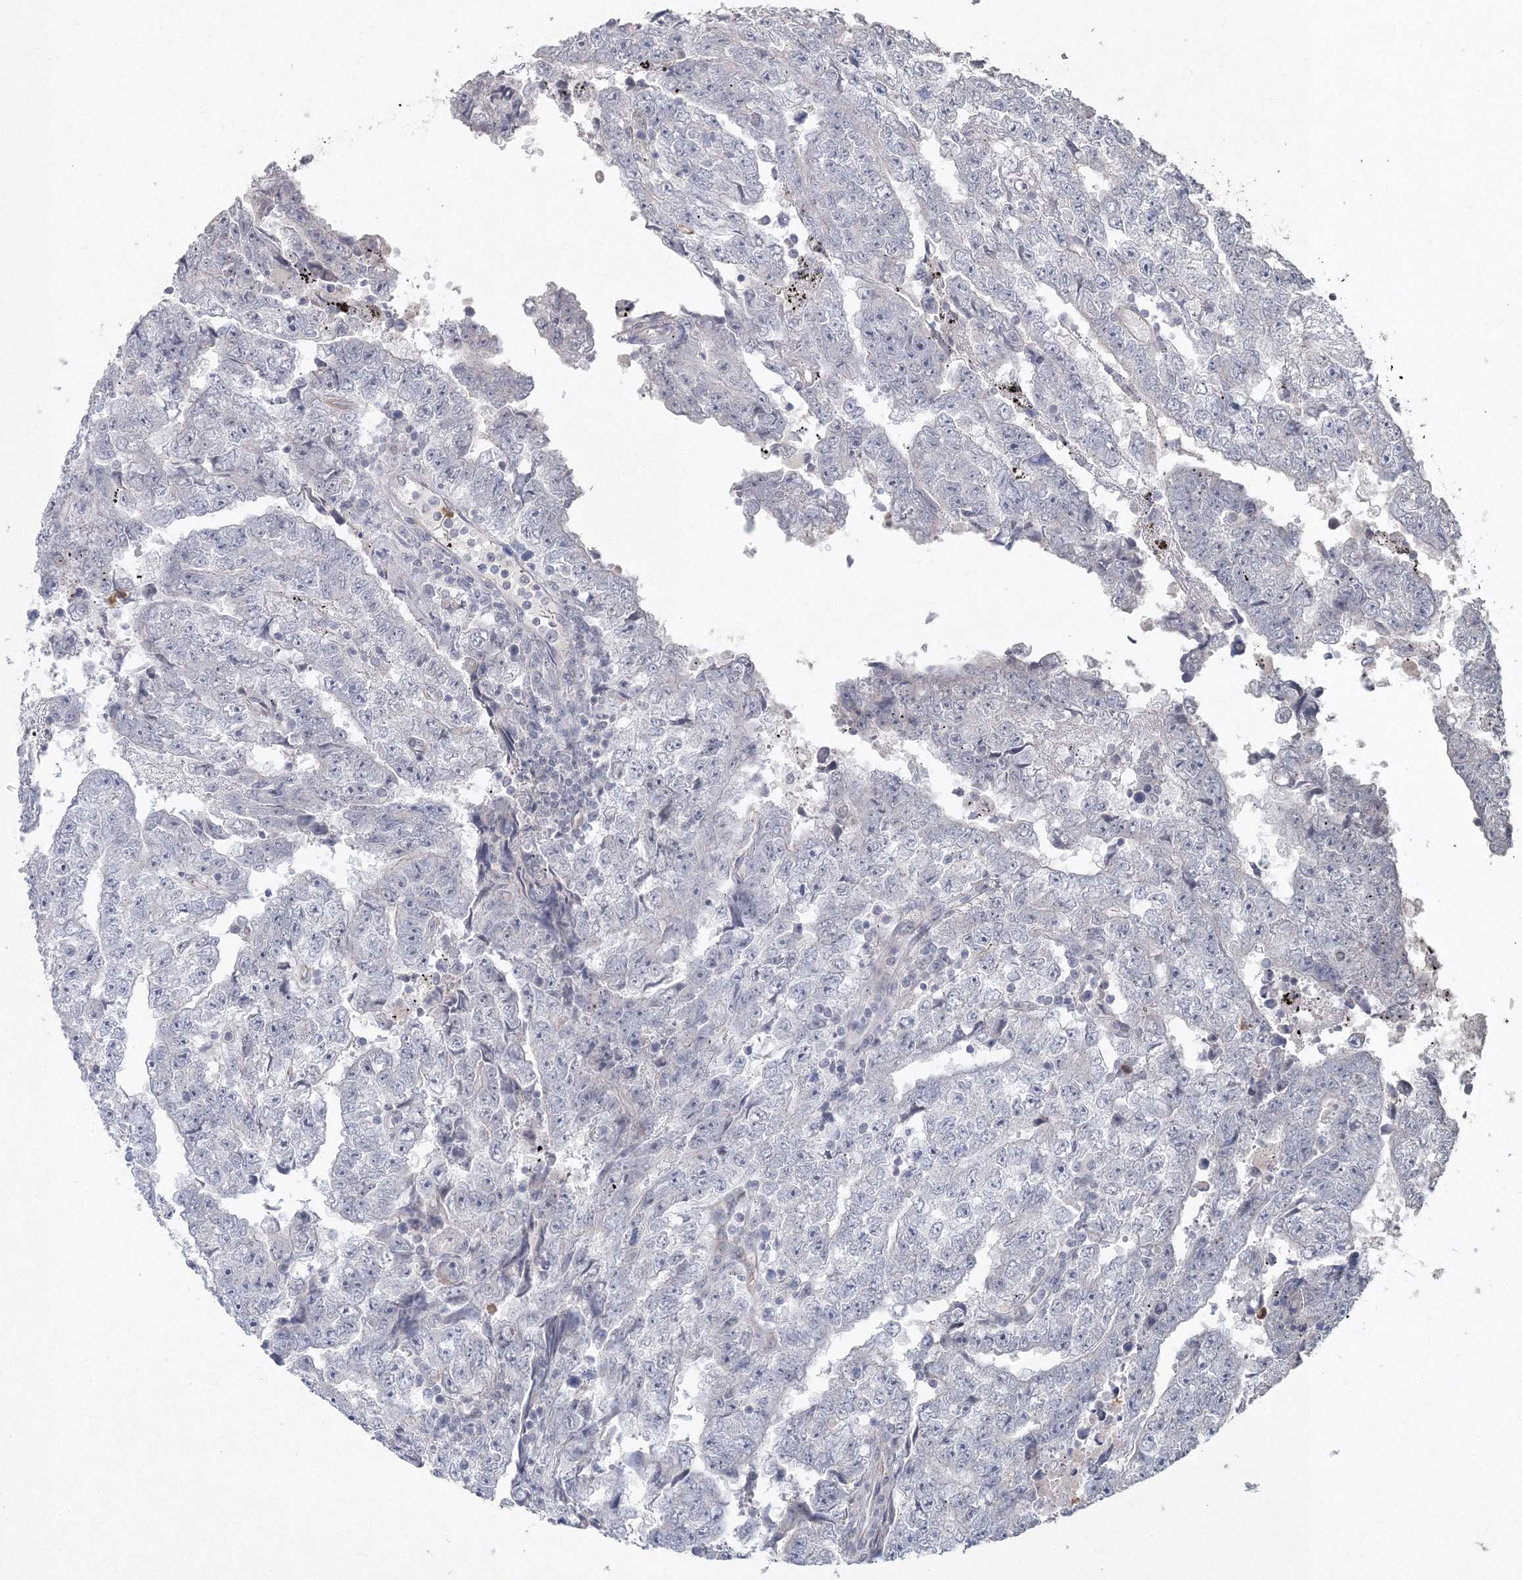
{"staining": {"intensity": "negative", "quantity": "none", "location": "none"}, "tissue": "testis cancer", "cell_type": "Tumor cells", "image_type": "cancer", "snomed": [{"axis": "morphology", "description": "Carcinoma, Embryonal, NOS"}, {"axis": "topography", "description": "Testis"}], "caption": "The micrograph exhibits no significant staining in tumor cells of testis cancer.", "gene": "UIMC1", "patient": {"sex": "male", "age": 25}}